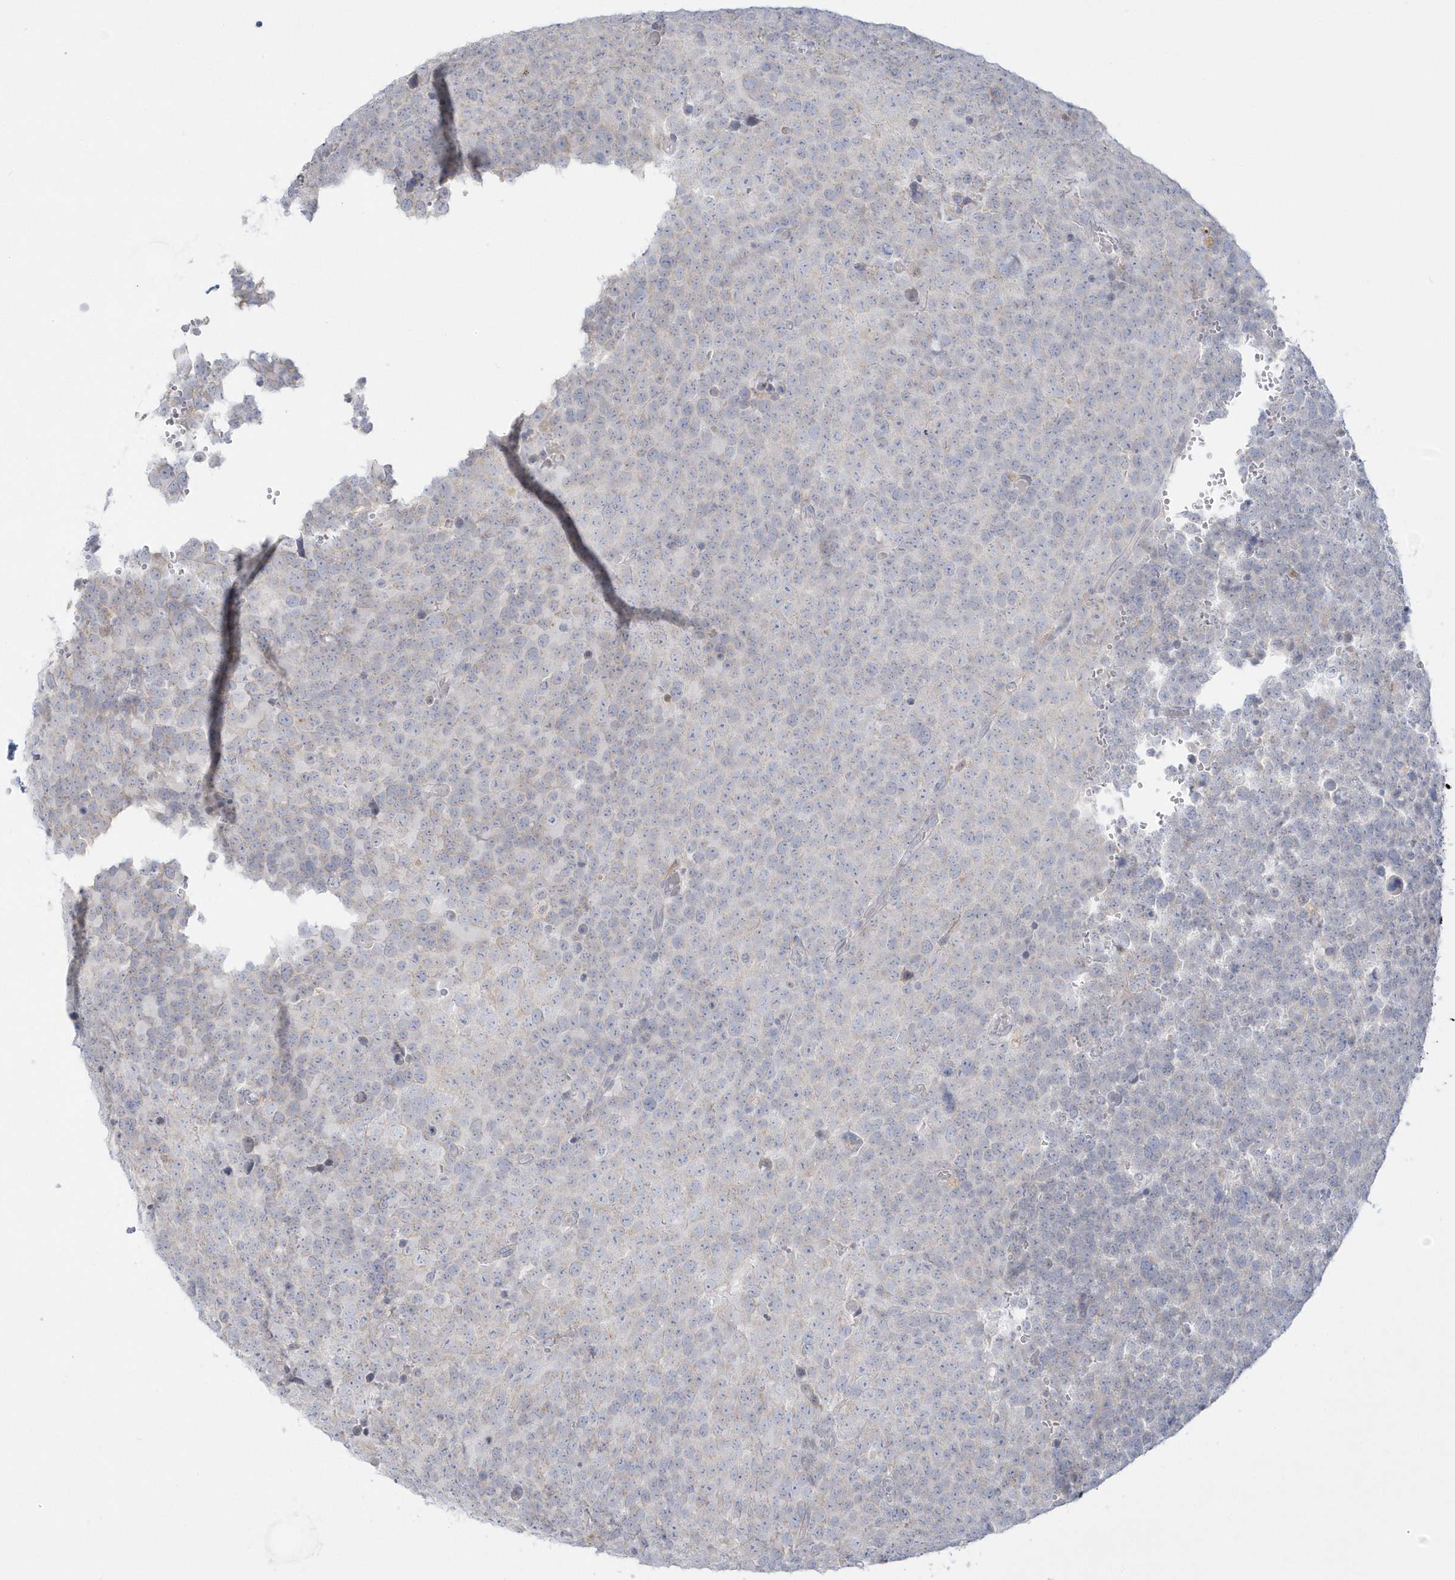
{"staining": {"intensity": "negative", "quantity": "none", "location": "none"}, "tissue": "testis cancer", "cell_type": "Tumor cells", "image_type": "cancer", "snomed": [{"axis": "morphology", "description": "Seminoma, NOS"}, {"axis": "topography", "description": "Testis"}], "caption": "Tumor cells show no significant protein expression in testis cancer. (DAB immunohistochemistry, high magnification).", "gene": "PCBD1", "patient": {"sex": "male", "age": 71}}